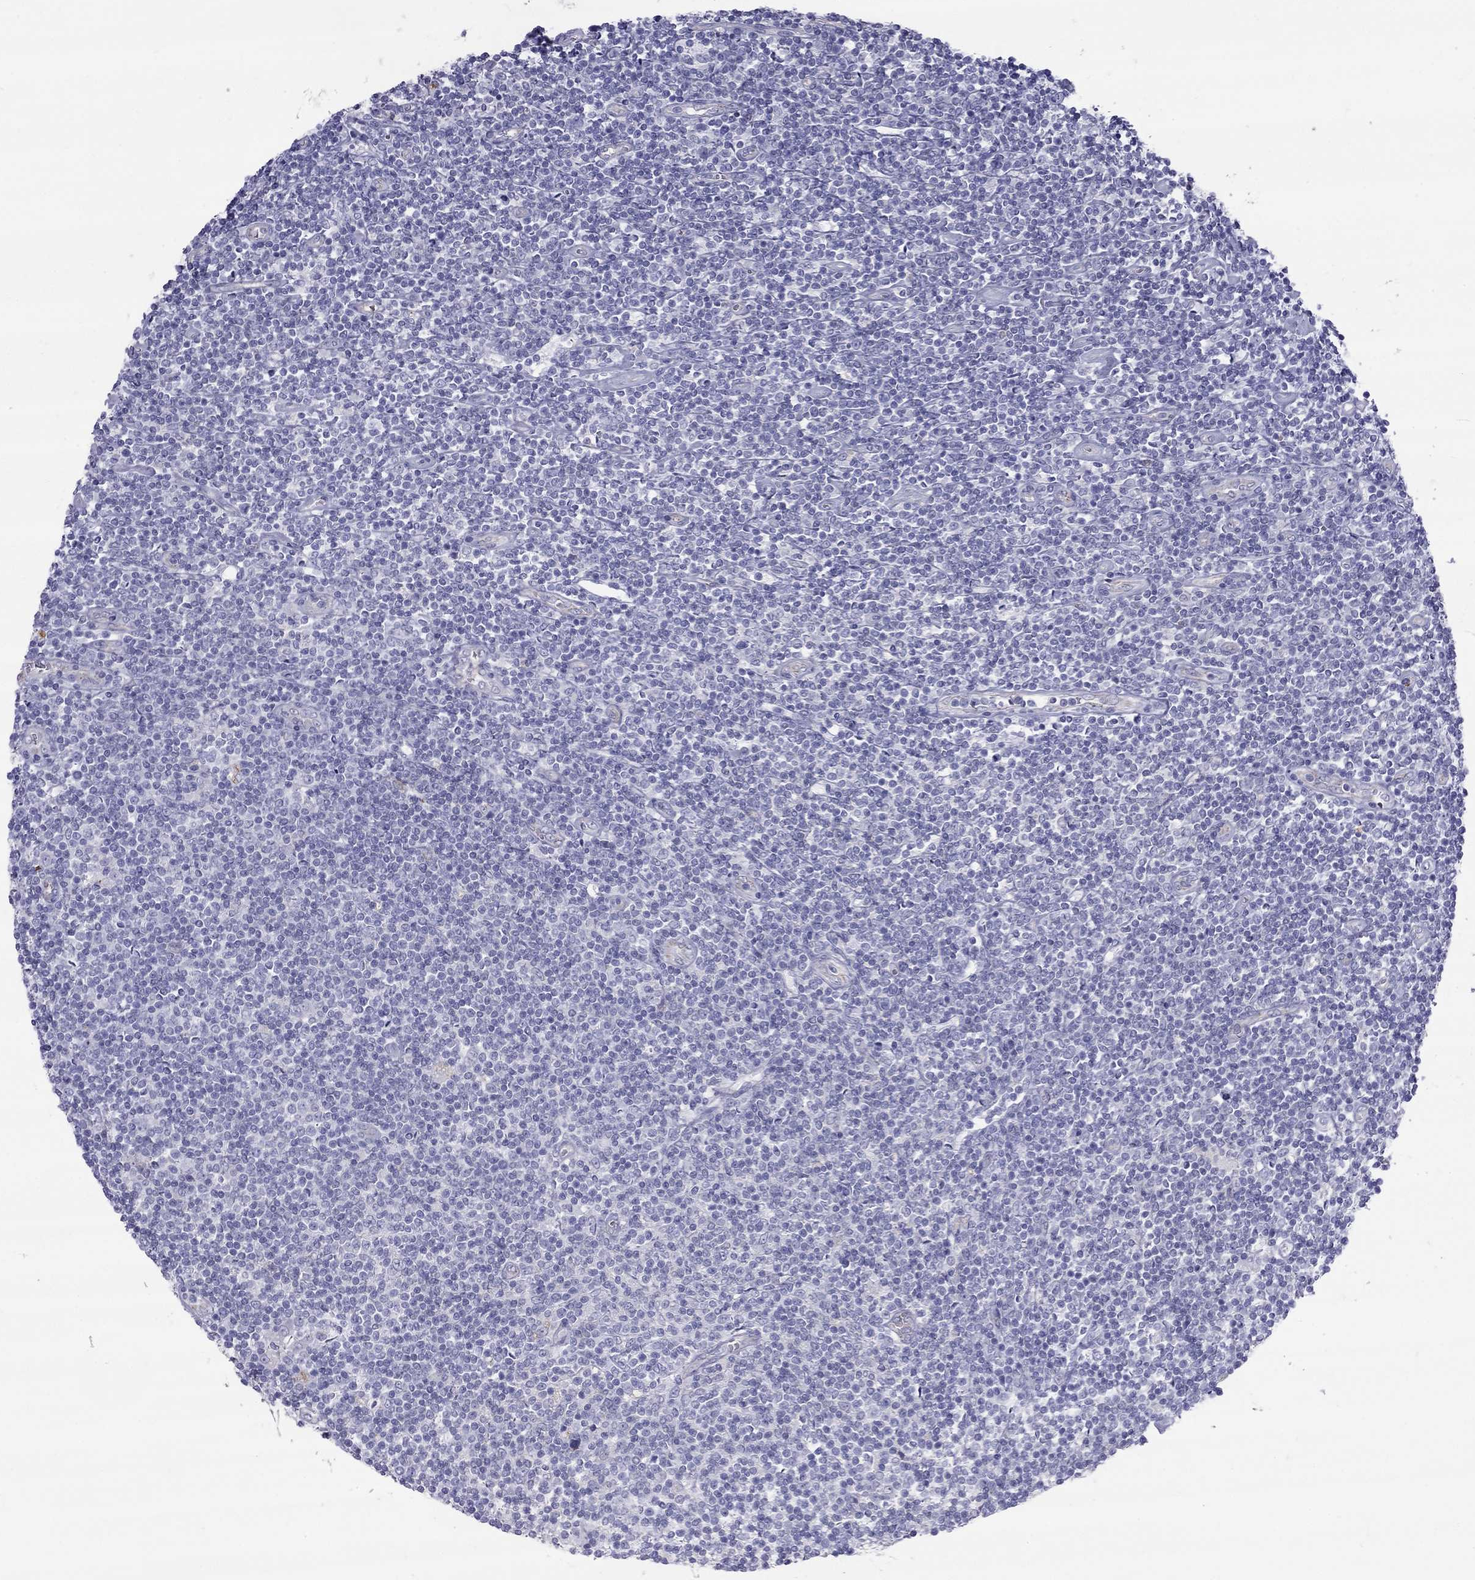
{"staining": {"intensity": "negative", "quantity": "none", "location": "none"}, "tissue": "lymphoma", "cell_type": "Tumor cells", "image_type": "cancer", "snomed": [{"axis": "morphology", "description": "Hodgkin's disease, NOS"}, {"axis": "topography", "description": "Lymph node"}], "caption": "Immunohistochemistry (IHC) image of lymphoma stained for a protein (brown), which displays no staining in tumor cells.", "gene": "TDRD6", "patient": {"sex": "male", "age": 40}}